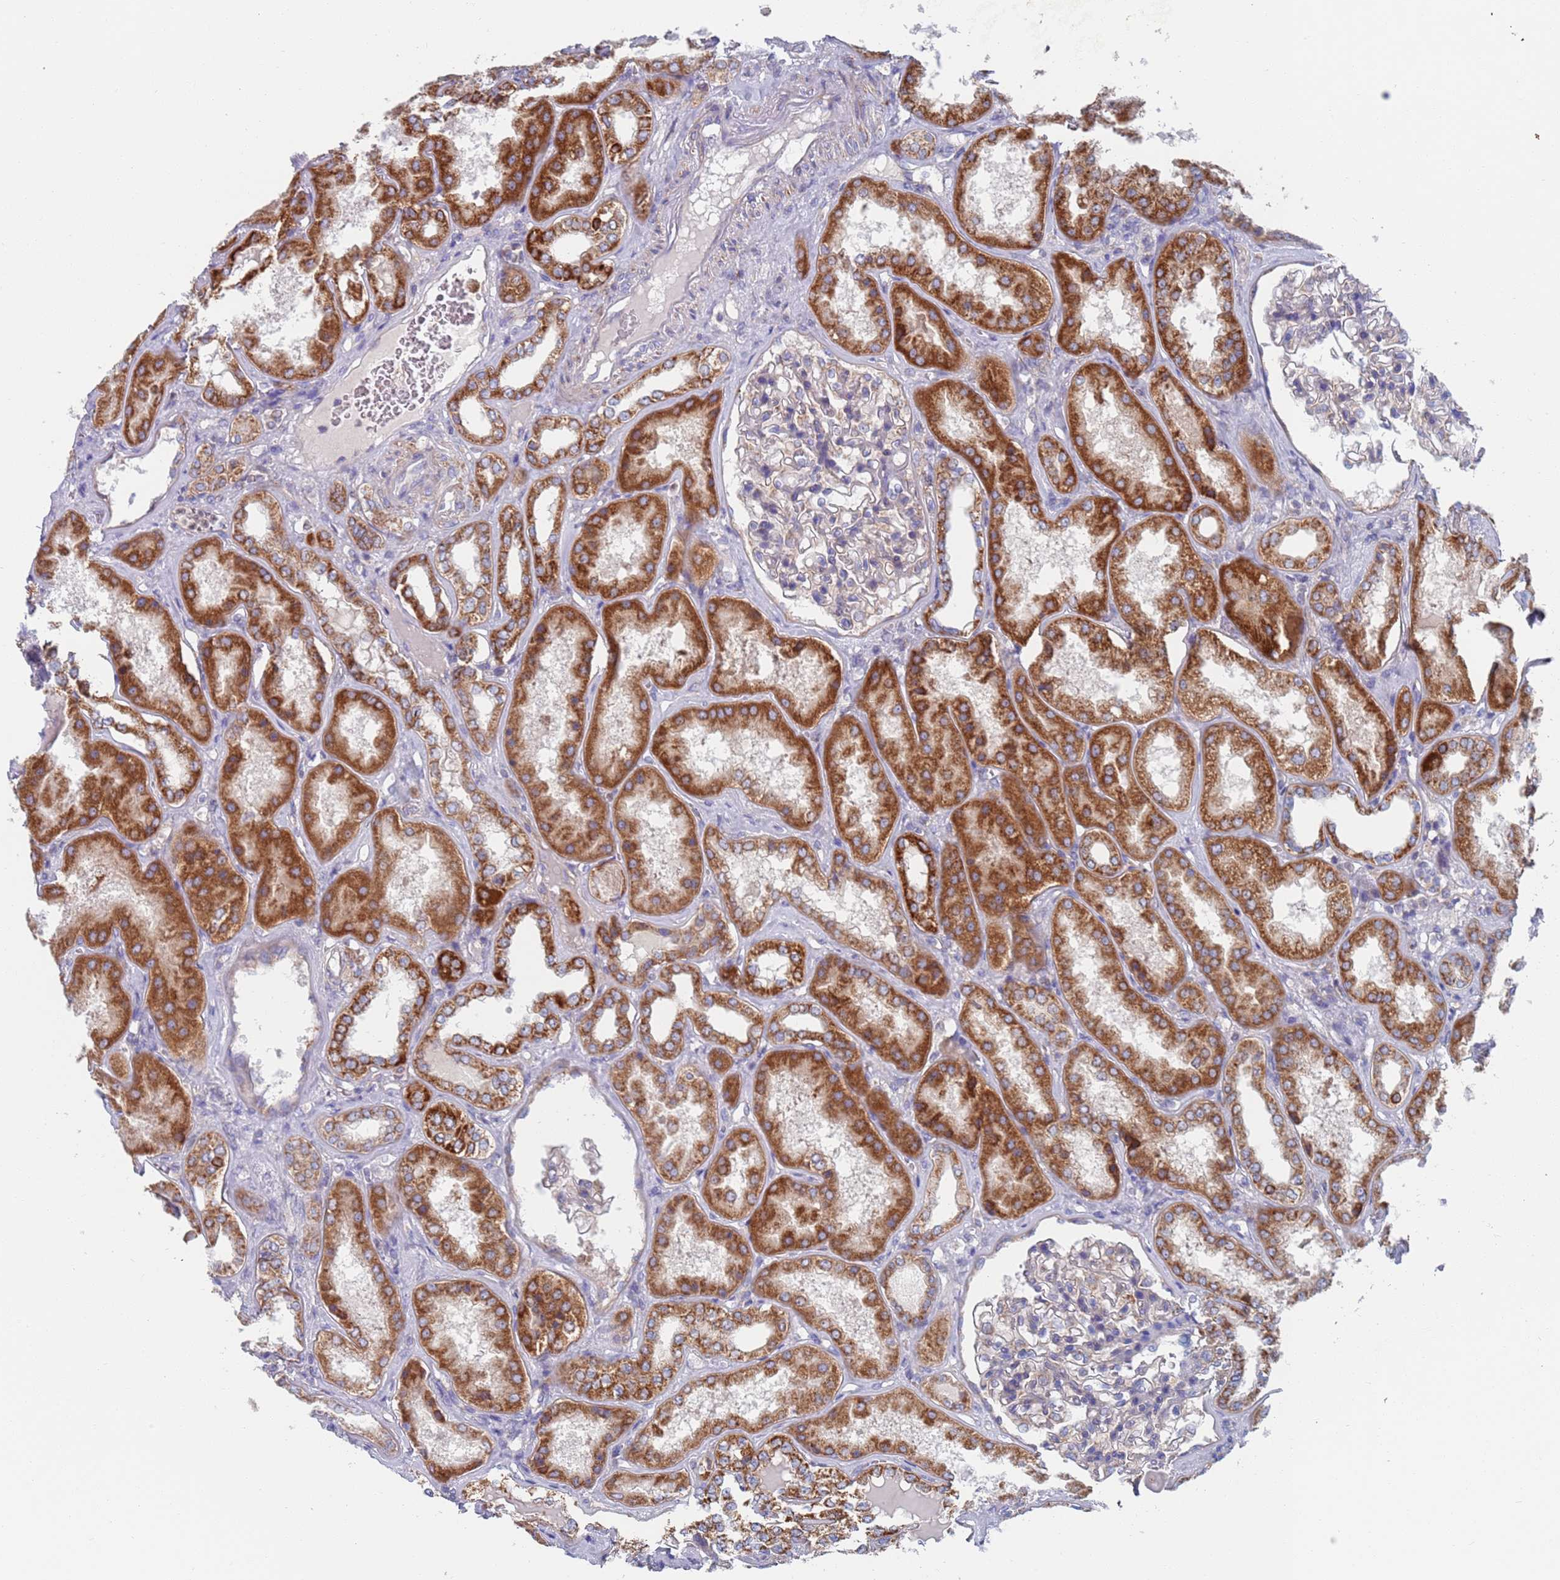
{"staining": {"intensity": "negative", "quantity": "none", "location": "none"}, "tissue": "kidney", "cell_type": "Cells in glomeruli", "image_type": "normal", "snomed": [{"axis": "morphology", "description": "Normal tissue, NOS"}, {"axis": "topography", "description": "Kidney"}], "caption": "Cells in glomeruli show no significant staining in unremarkable kidney.", "gene": "CHCHD6", "patient": {"sex": "female", "age": 56}}